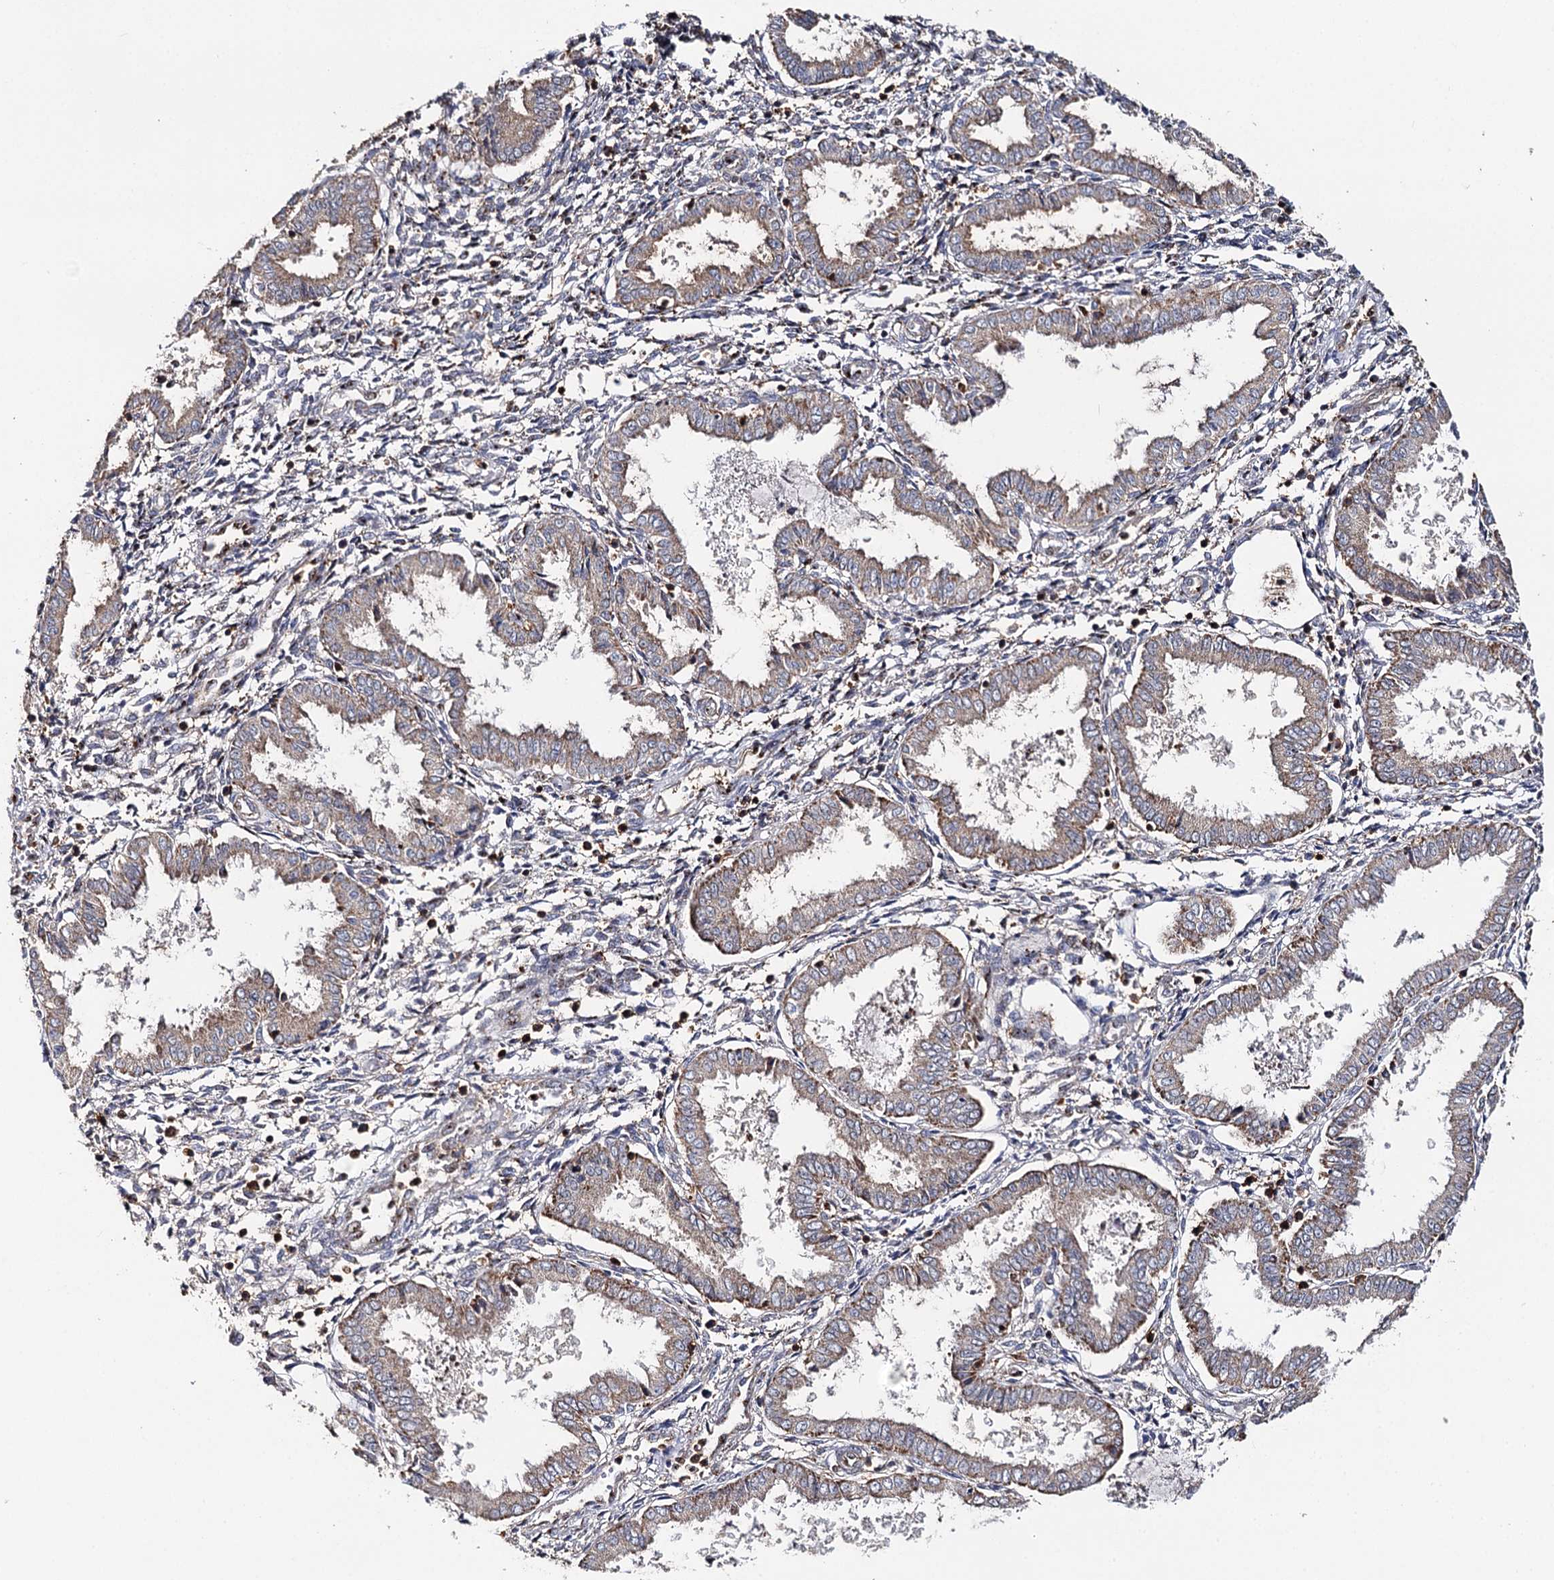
{"staining": {"intensity": "moderate", "quantity": "<25%", "location": "cytoplasmic/membranous"}, "tissue": "endometrium", "cell_type": "Cells in endometrial stroma", "image_type": "normal", "snomed": [{"axis": "morphology", "description": "Normal tissue, NOS"}, {"axis": "topography", "description": "Endometrium"}], "caption": "The micrograph exhibits immunohistochemical staining of benign endometrium. There is moderate cytoplasmic/membranous staining is identified in approximately <25% of cells in endometrial stroma. Ihc stains the protein in brown and the nuclei are stained blue.", "gene": "SEC24B", "patient": {"sex": "female", "age": 33}}